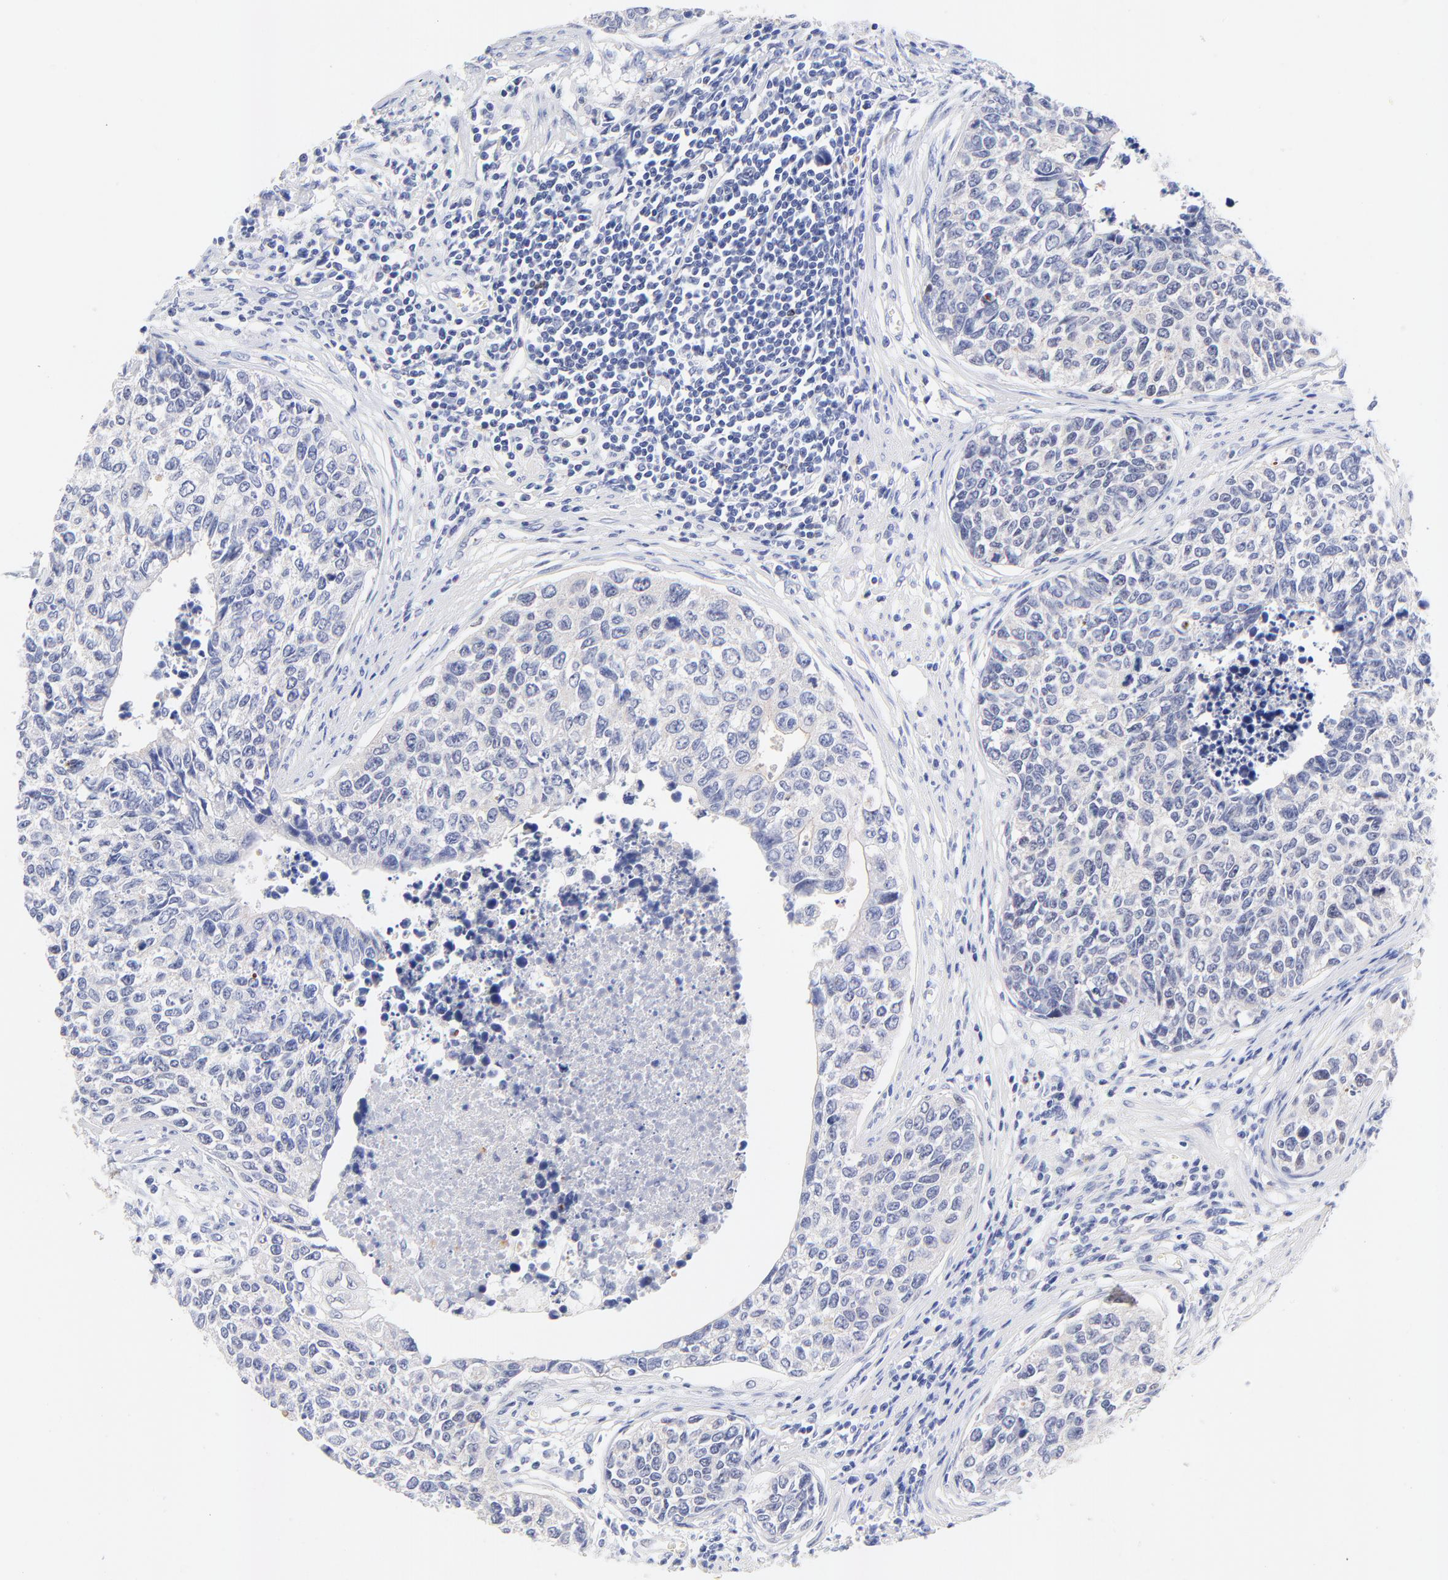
{"staining": {"intensity": "negative", "quantity": "none", "location": "none"}, "tissue": "urothelial cancer", "cell_type": "Tumor cells", "image_type": "cancer", "snomed": [{"axis": "morphology", "description": "Urothelial carcinoma, High grade"}, {"axis": "topography", "description": "Urinary bladder"}], "caption": "Urothelial cancer was stained to show a protein in brown. There is no significant expression in tumor cells. (Brightfield microscopy of DAB immunohistochemistry at high magnification).", "gene": "FAM117B", "patient": {"sex": "male", "age": 81}}